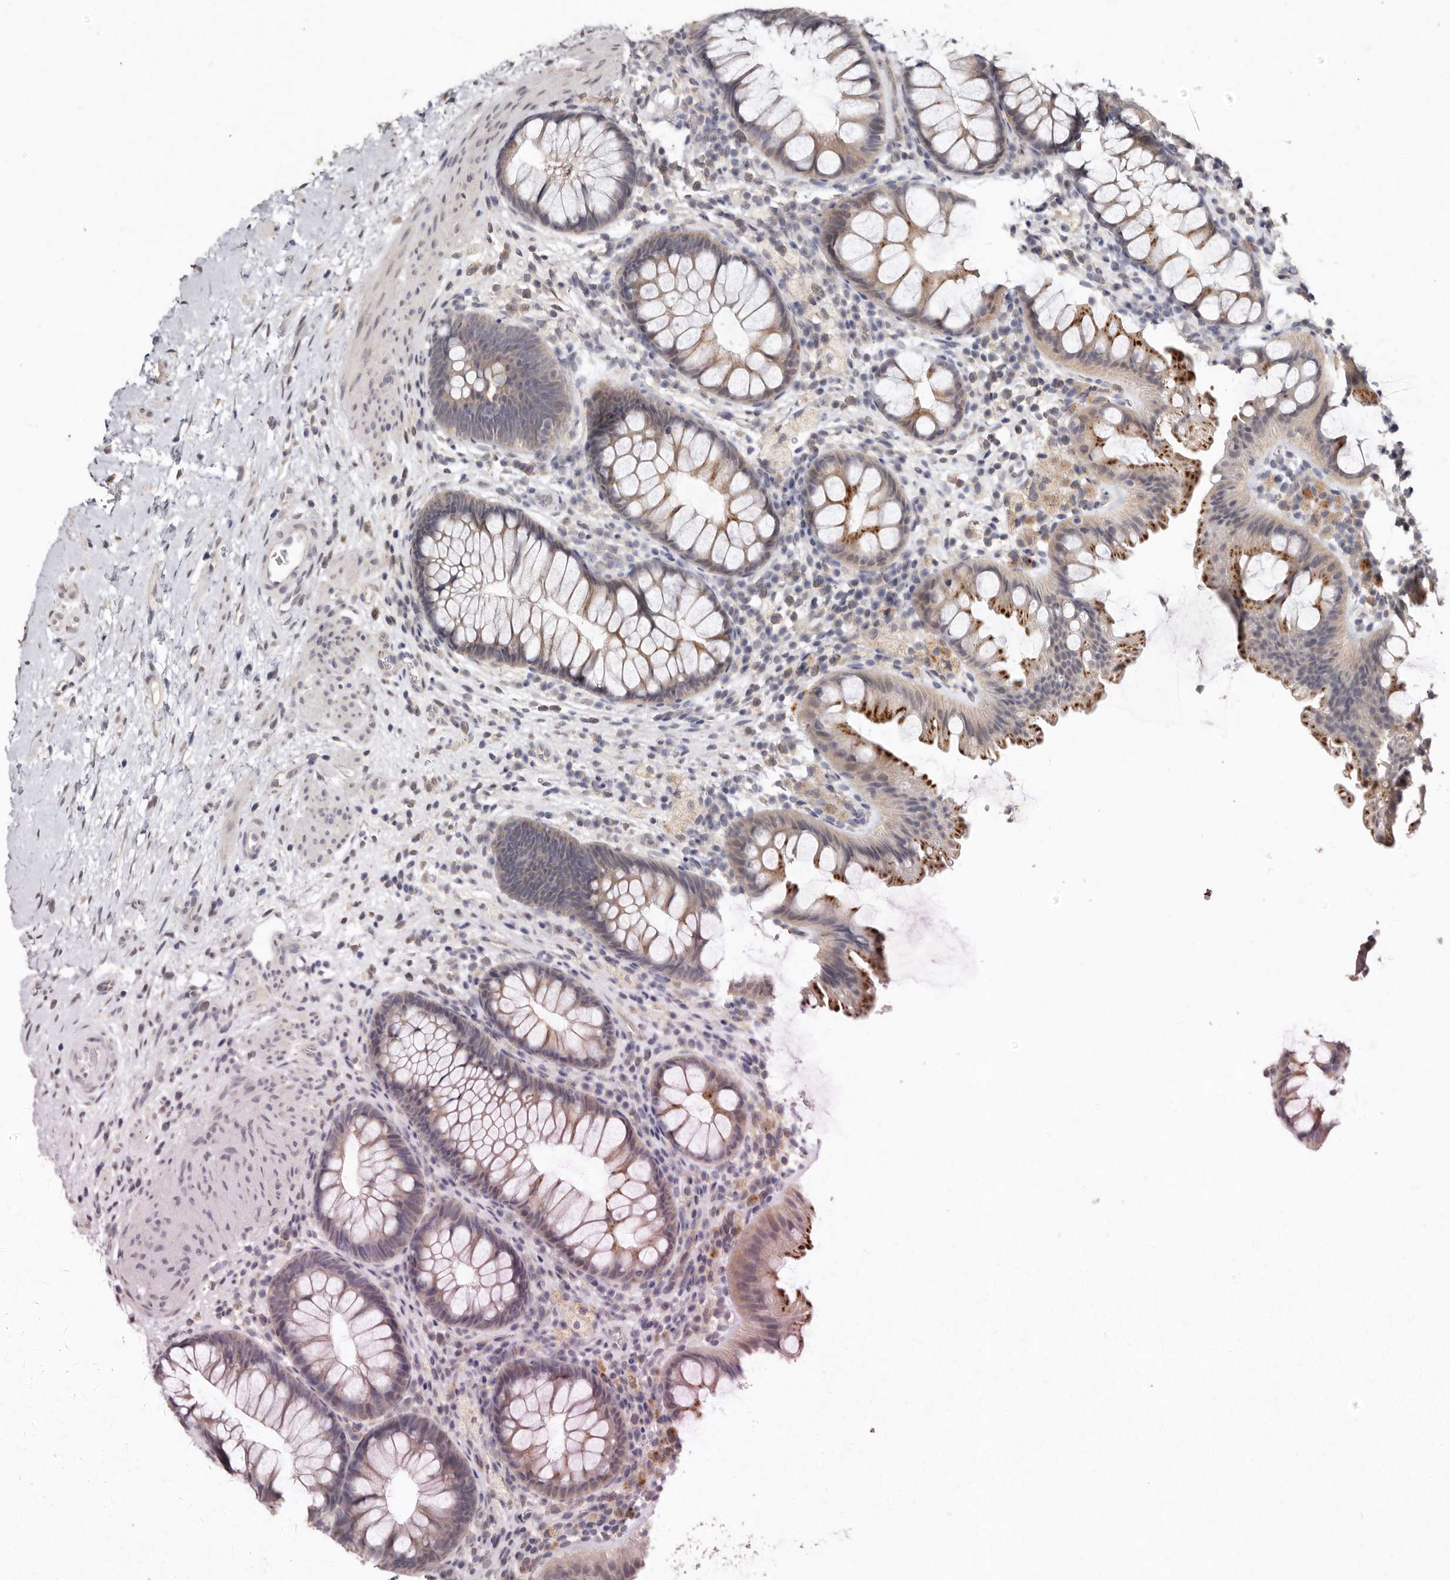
{"staining": {"intensity": "negative", "quantity": "none", "location": "none"}, "tissue": "colon", "cell_type": "Endothelial cells", "image_type": "normal", "snomed": [{"axis": "morphology", "description": "Normal tissue, NOS"}, {"axis": "topography", "description": "Colon"}], "caption": "Immunohistochemistry (IHC) of normal human colon reveals no positivity in endothelial cells.", "gene": "SULT1E1", "patient": {"sex": "female", "age": 62}}